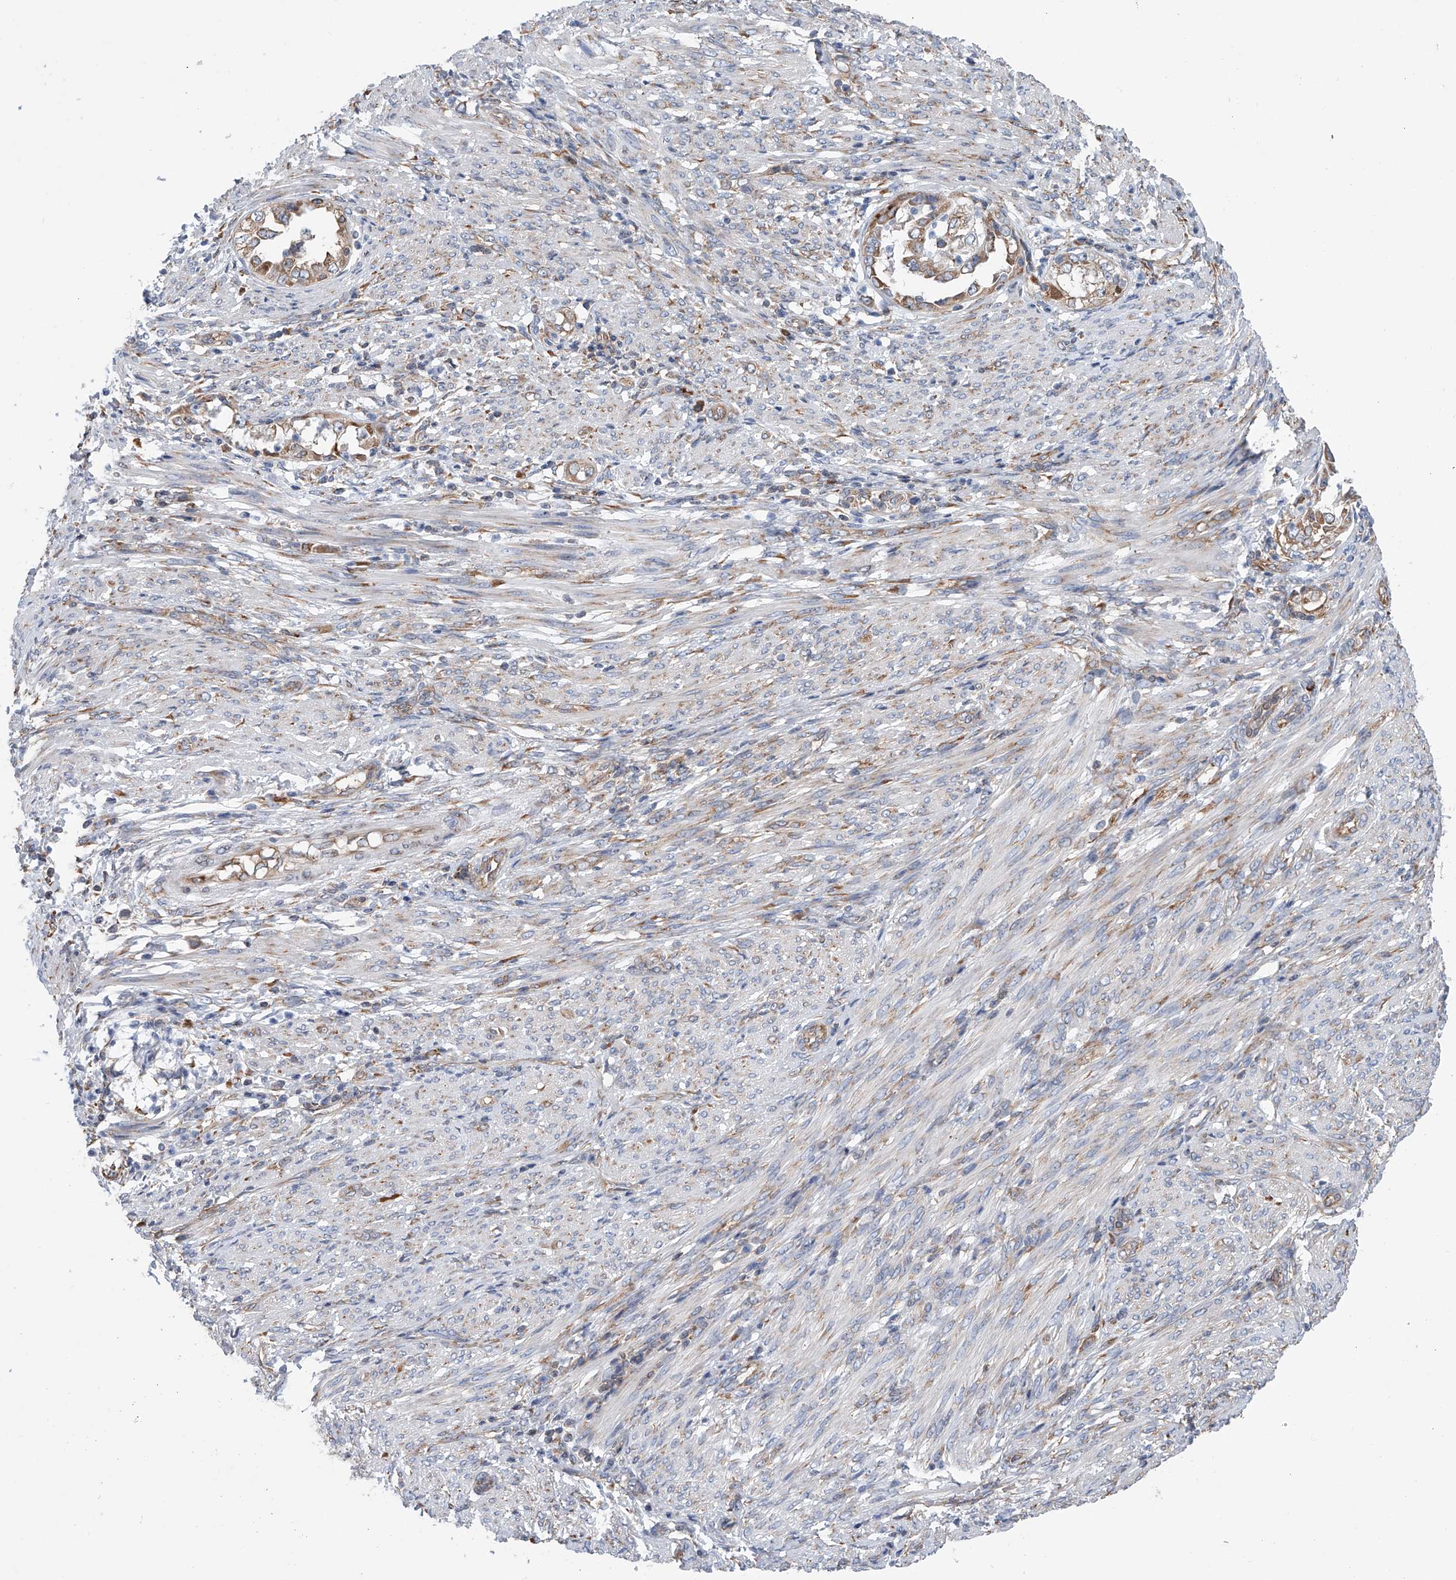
{"staining": {"intensity": "moderate", "quantity": ">75%", "location": "cytoplasmic/membranous"}, "tissue": "endometrial cancer", "cell_type": "Tumor cells", "image_type": "cancer", "snomed": [{"axis": "morphology", "description": "Adenocarcinoma, NOS"}, {"axis": "topography", "description": "Endometrium"}], "caption": "IHC of endometrial cancer (adenocarcinoma) demonstrates medium levels of moderate cytoplasmic/membranous staining in approximately >75% of tumor cells.", "gene": "RPL26L1", "patient": {"sex": "female", "age": 85}}